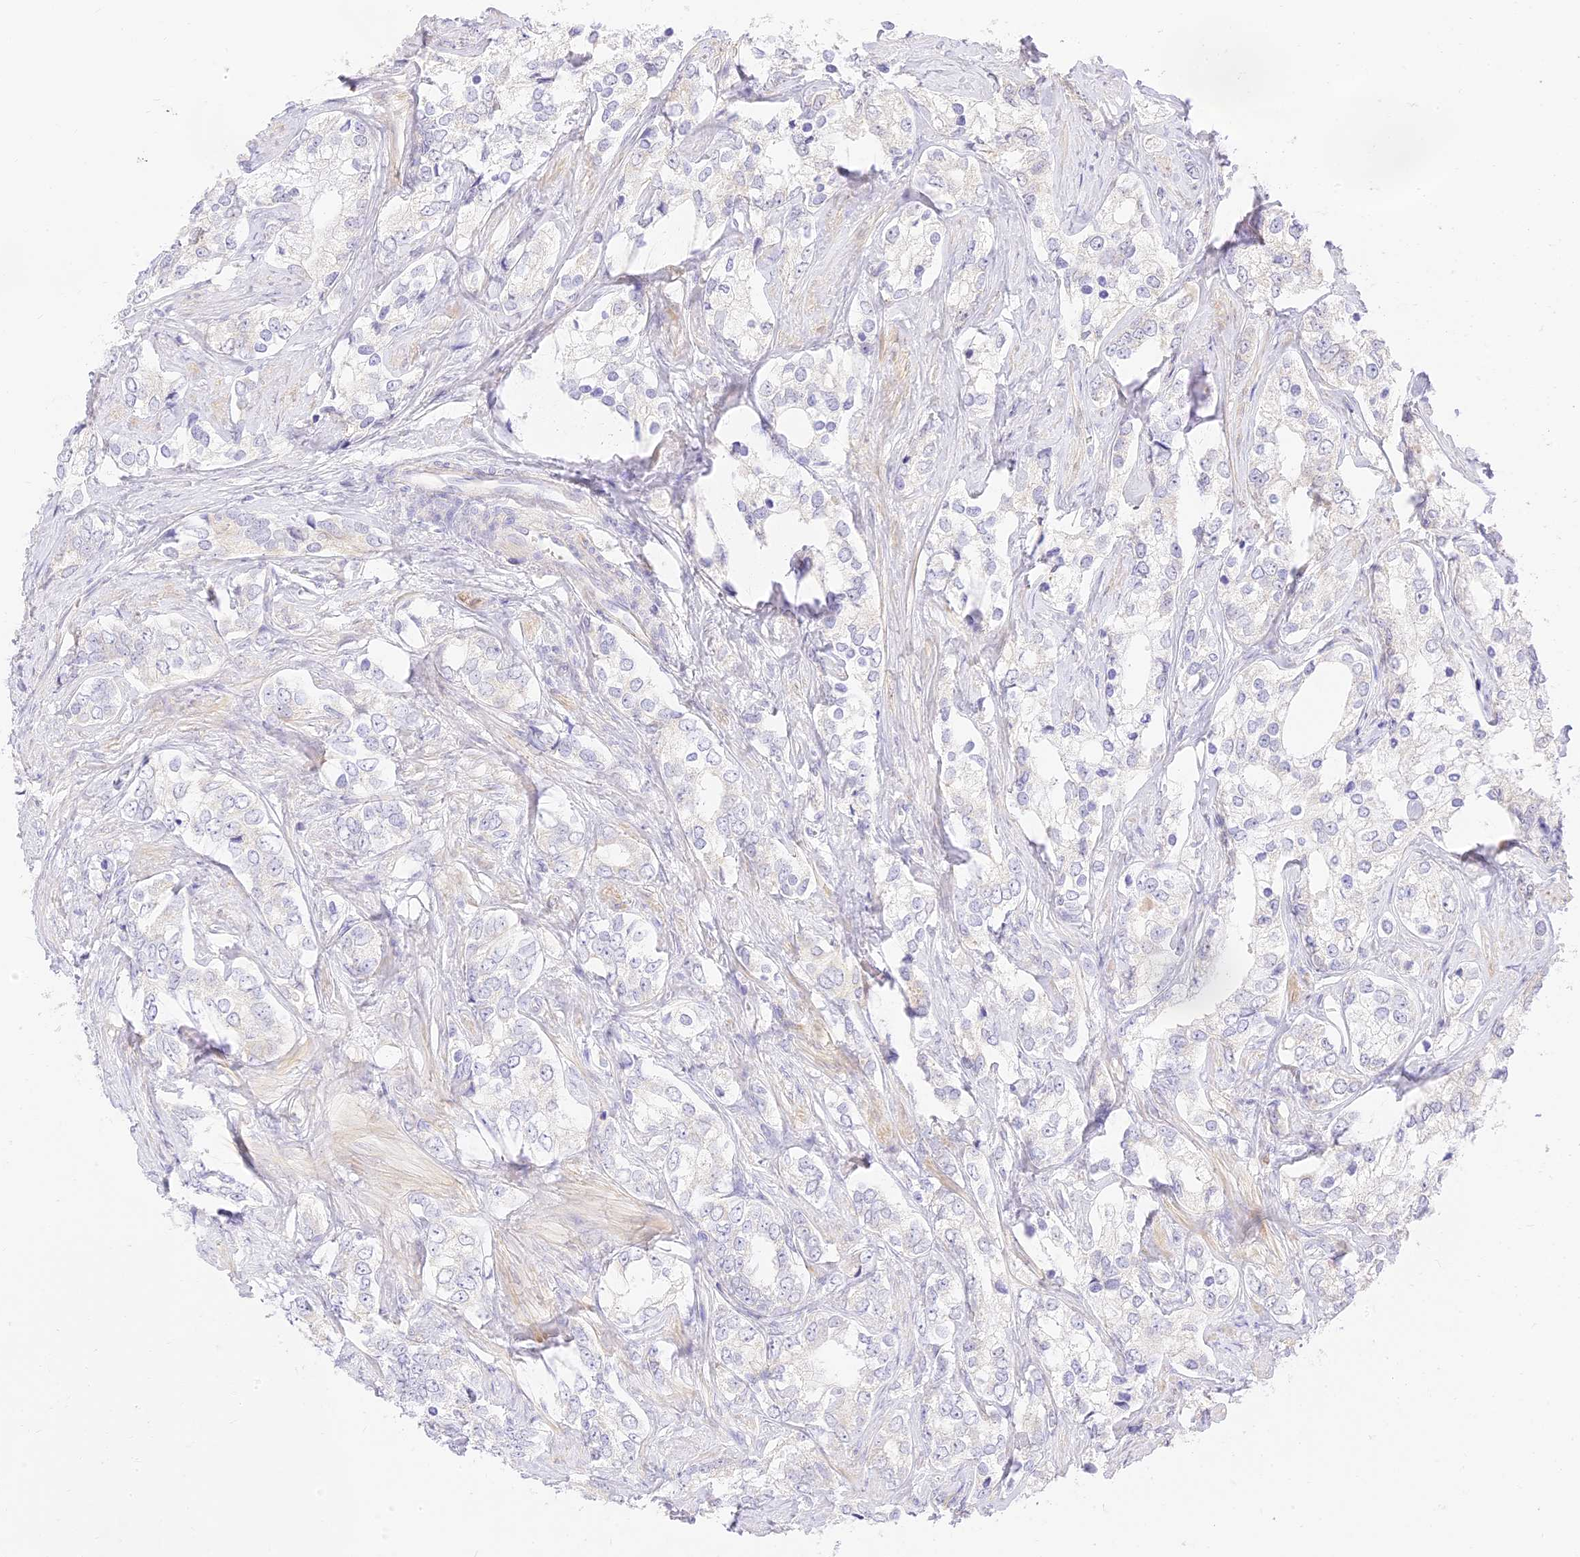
{"staining": {"intensity": "negative", "quantity": "none", "location": "none"}, "tissue": "prostate cancer", "cell_type": "Tumor cells", "image_type": "cancer", "snomed": [{"axis": "morphology", "description": "Adenocarcinoma, High grade"}, {"axis": "topography", "description": "Prostate"}], "caption": "Immunohistochemical staining of prostate cancer (adenocarcinoma (high-grade)) exhibits no significant staining in tumor cells. Brightfield microscopy of immunohistochemistry (IHC) stained with DAB (3,3'-diaminobenzidine) (brown) and hematoxylin (blue), captured at high magnification.", "gene": "LRRC15", "patient": {"sex": "male", "age": 66}}